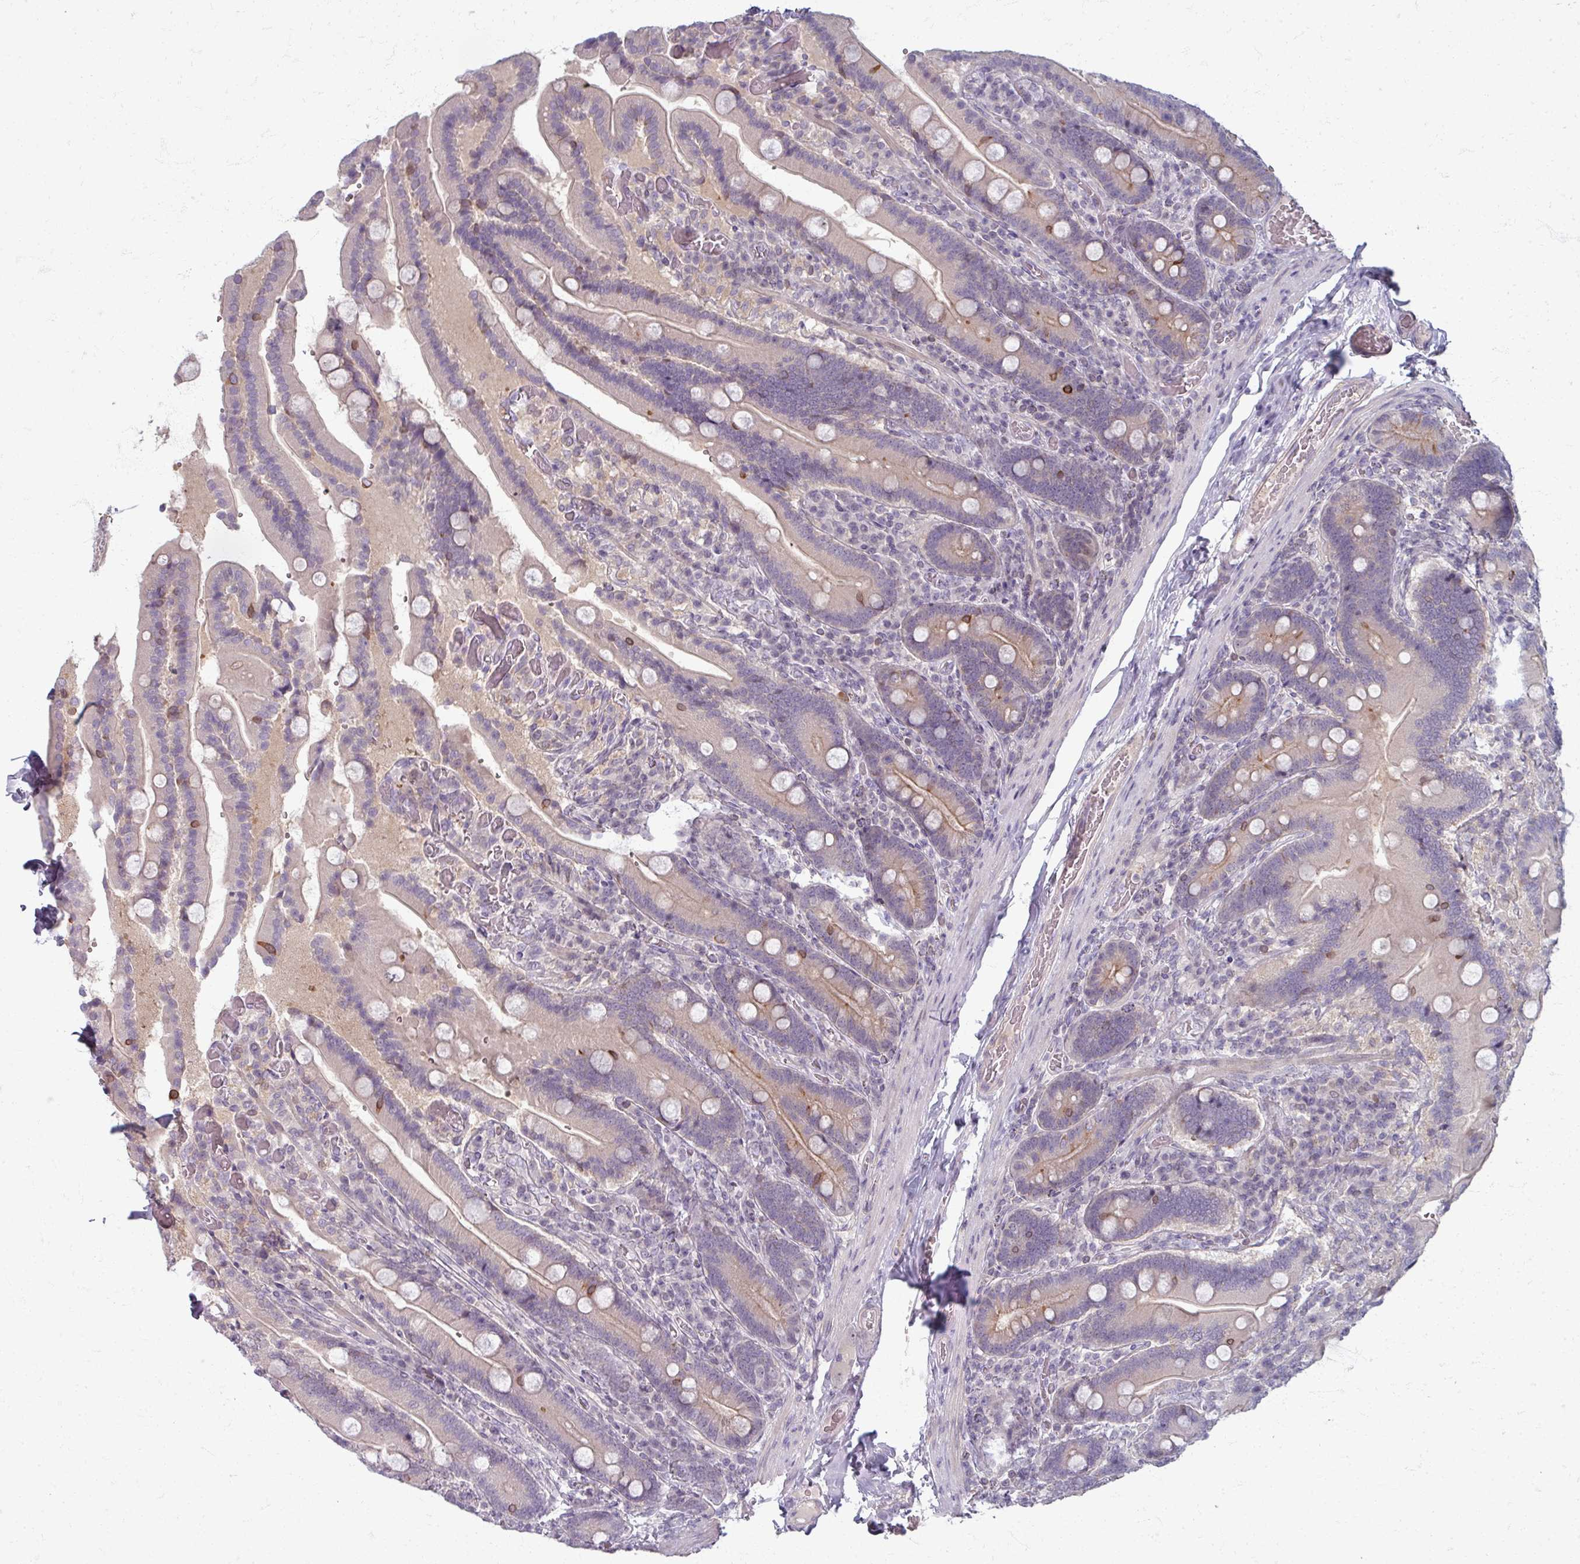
{"staining": {"intensity": "moderate", "quantity": "<25%", "location": "cytoplasmic/membranous"}, "tissue": "duodenum", "cell_type": "Glandular cells", "image_type": "normal", "snomed": [{"axis": "morphology", "description": "Normal tissue, NOS"}, {"axis": "topography", "description": "Duodenum"}], "caption": "Brown immunohistochemical staining in benign duodenum reveals moderate cytoplasmic/membranous expression in approximately <25% of glandular cells.", "gene": "TTLL7", "patient": {"sex": "female", "age": 62}}